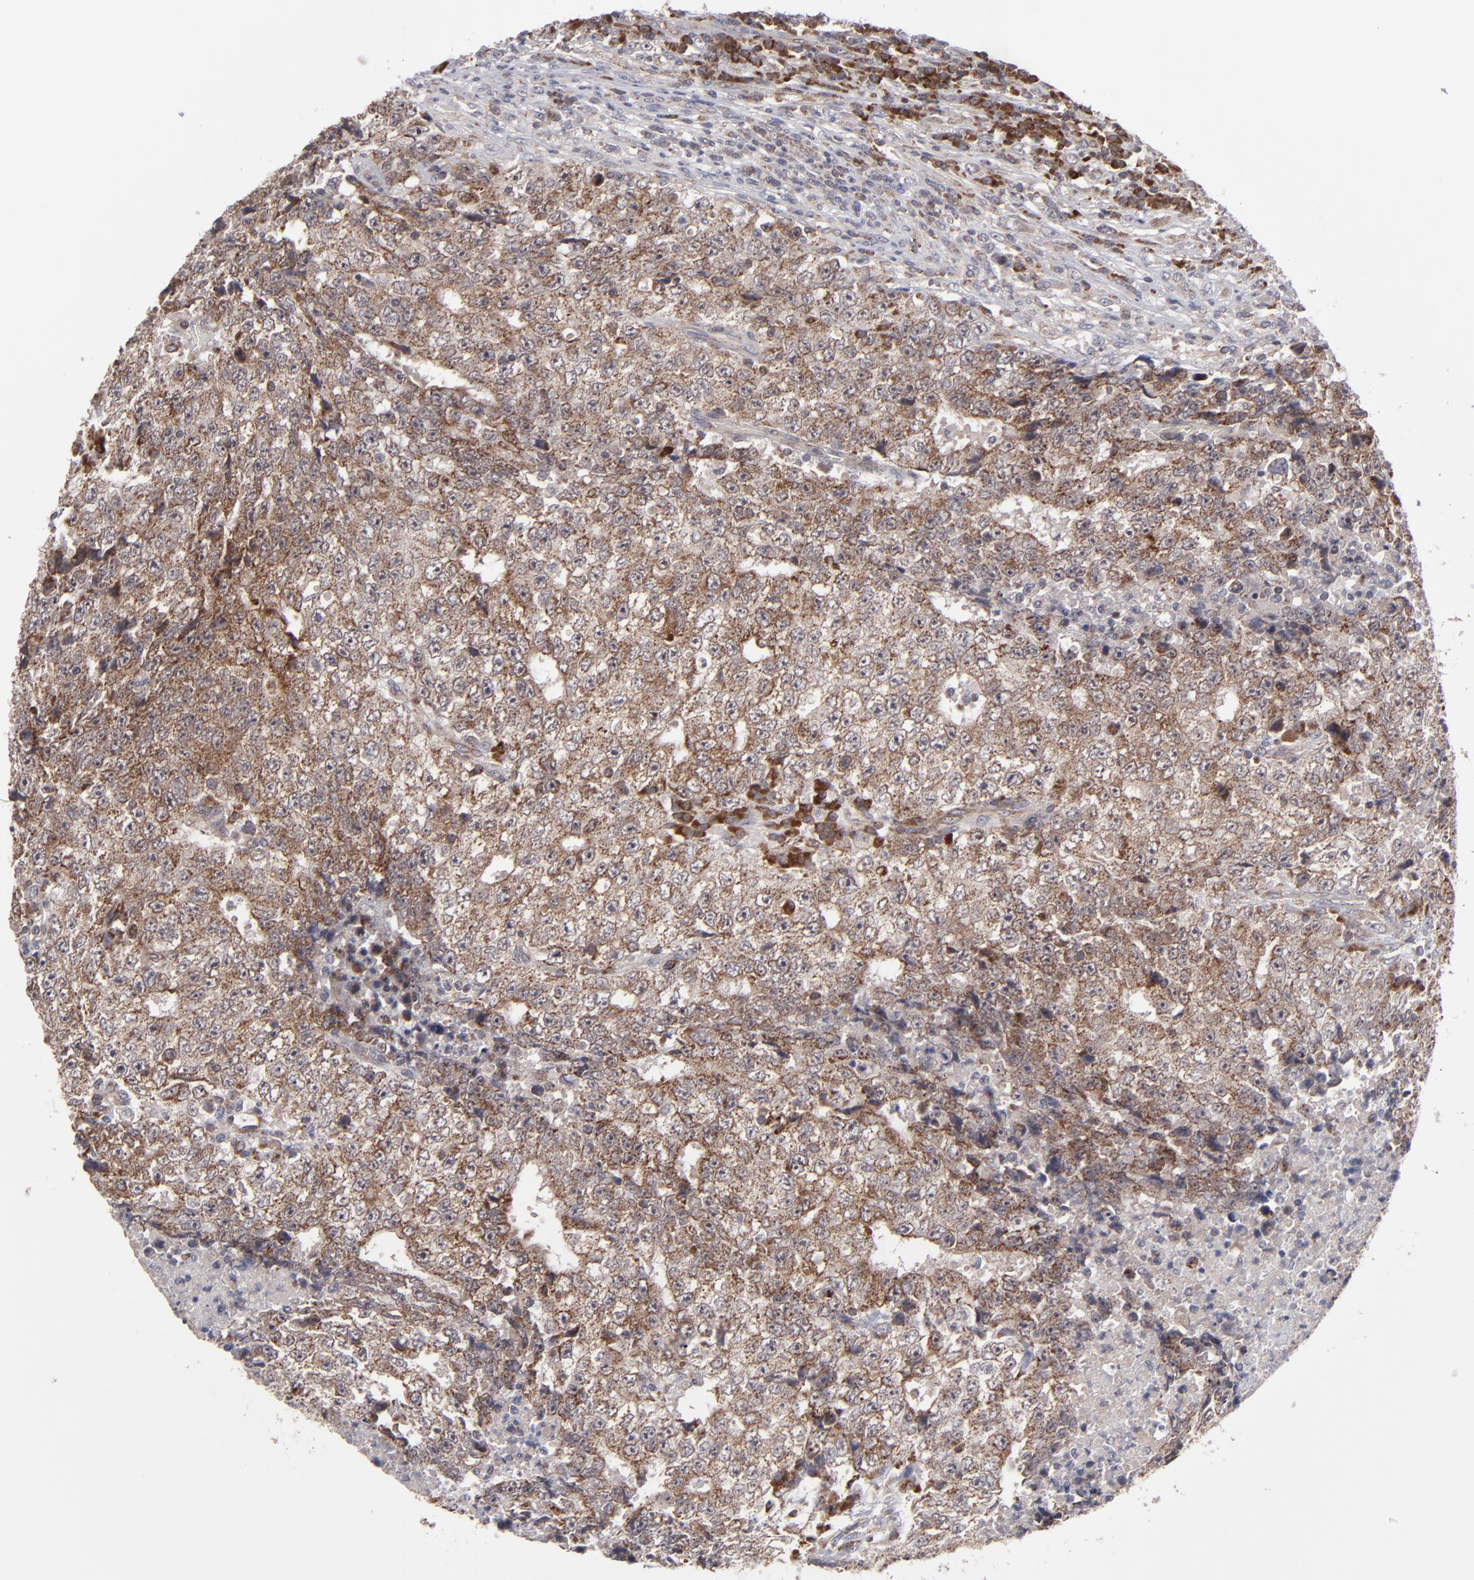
{"staining": {"intensity": "strong", "quantity": ">75%", "location": "cytoplasmic/membranous"}, "tissue": "testis cancer", "cell_type": "Tumor cells", "image_type": "cancer", "snomed": [{"axis": "morphology", "description": "Necrosis, NOS"}, {"axis": "morphology", "description": "Carcinoma, Embryonal, NOS"}, {"axis": "topography", "description": "Testis"}], "caption": "Human testis cancer (embryonal carcinoma) stained with a brown dye exhibits strong cytoplasmic/membranous positive positivity in about >75% of tumor cells.", "gene": "GLCCI1", "patient": {"sex": "male", "age": 19}}